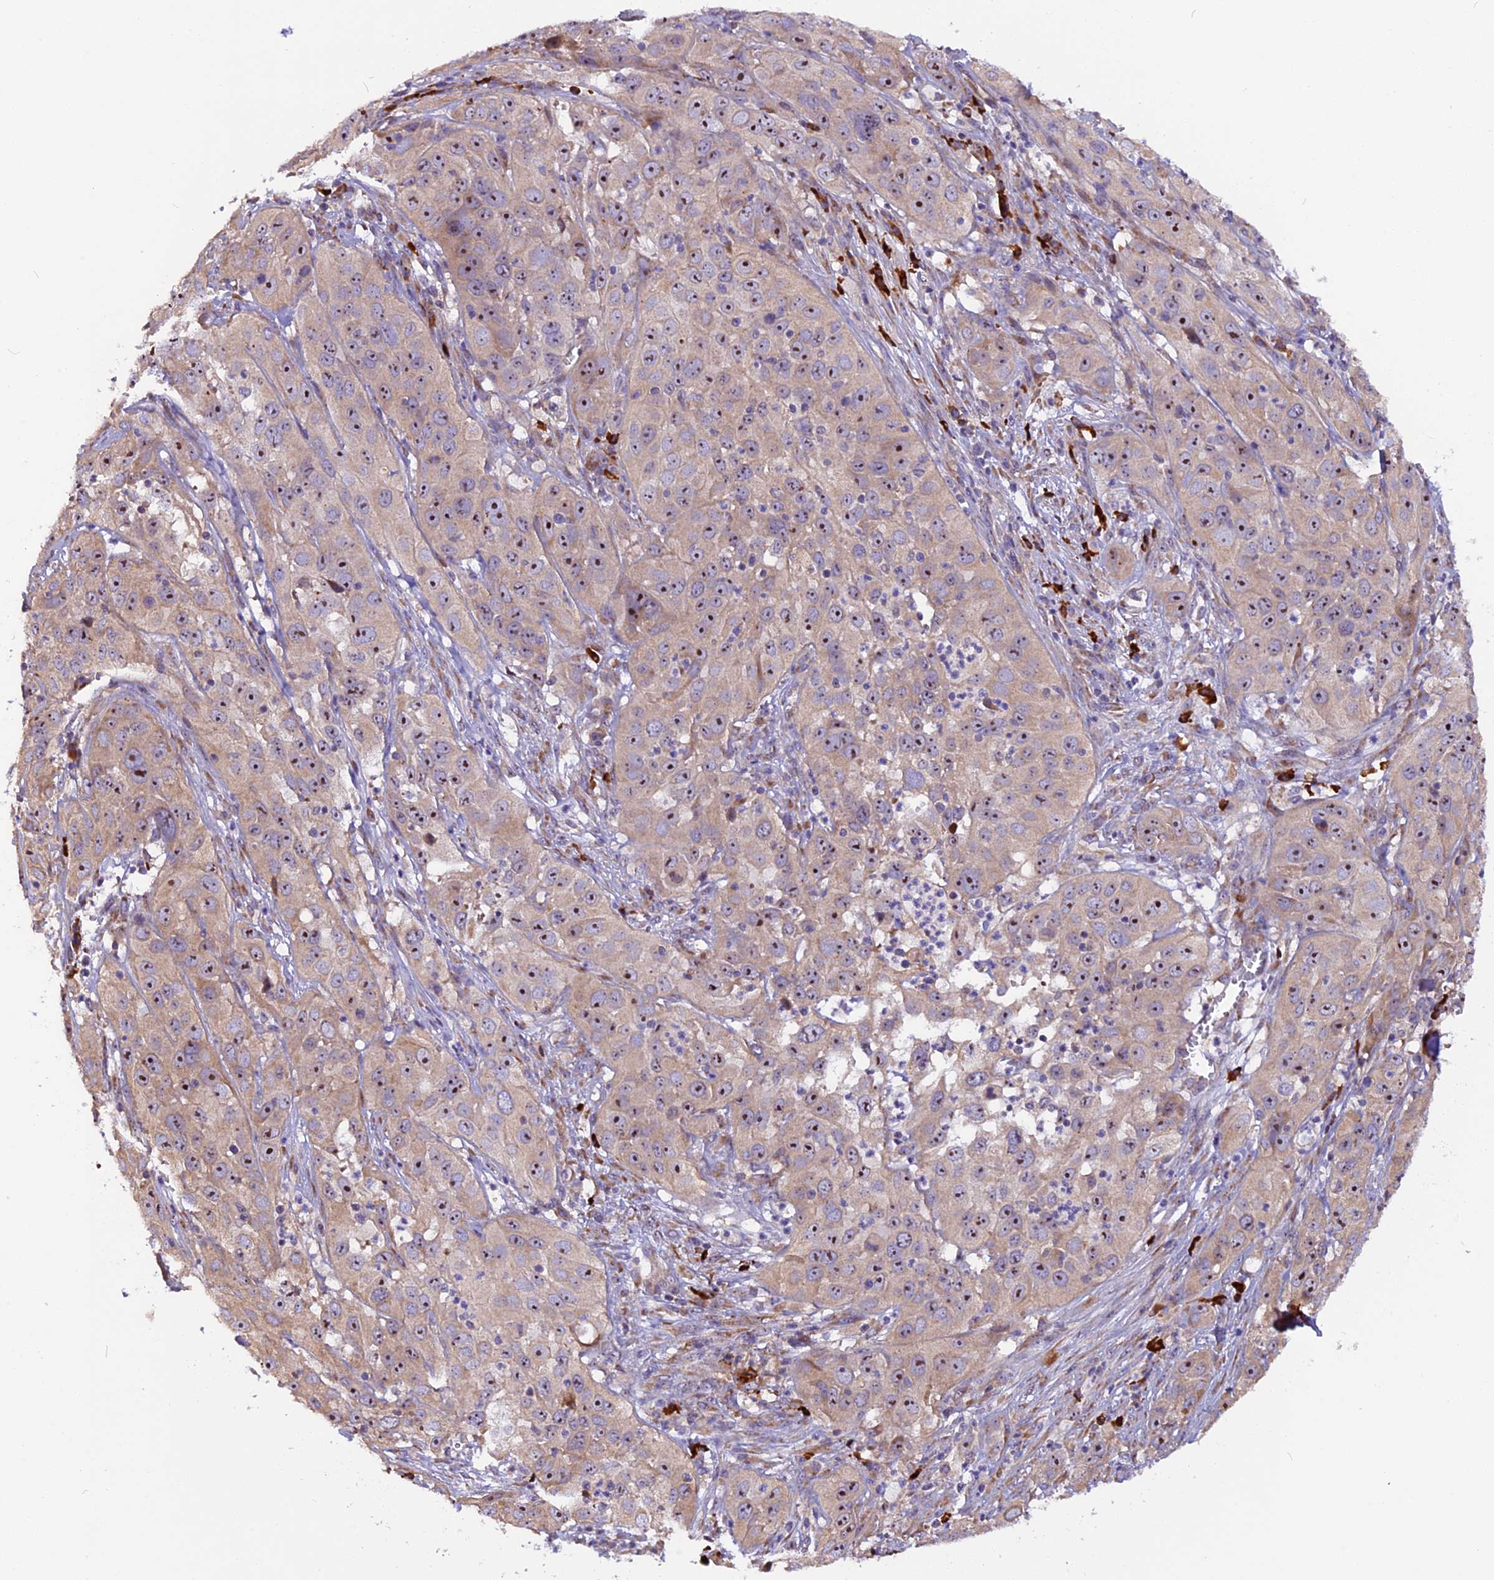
{"staining": {"intensity": "moderate", "quantity": ">75%", "location": "cytoplasmic/membranous,nuclear"}, "tissue": "cervical cancer", "cell_type": "Tumor cells", "image_type": "cancer", "snomed": [{"axis": "morphology", "description": "Squamous cell carcinoma, NOS"}, {"axis": "topography", "description": "Cervix"}], "caption": "The photomicrograph exhibits immunohistochemical staining of cervical cancer (squamous cell carcinoma). There is moderate cytoplasmic/membranous and nuclear staining is seen in about >75% of tumor cells.", "gene": "FRY", "patient": {"sex": "female", "age": 32}}